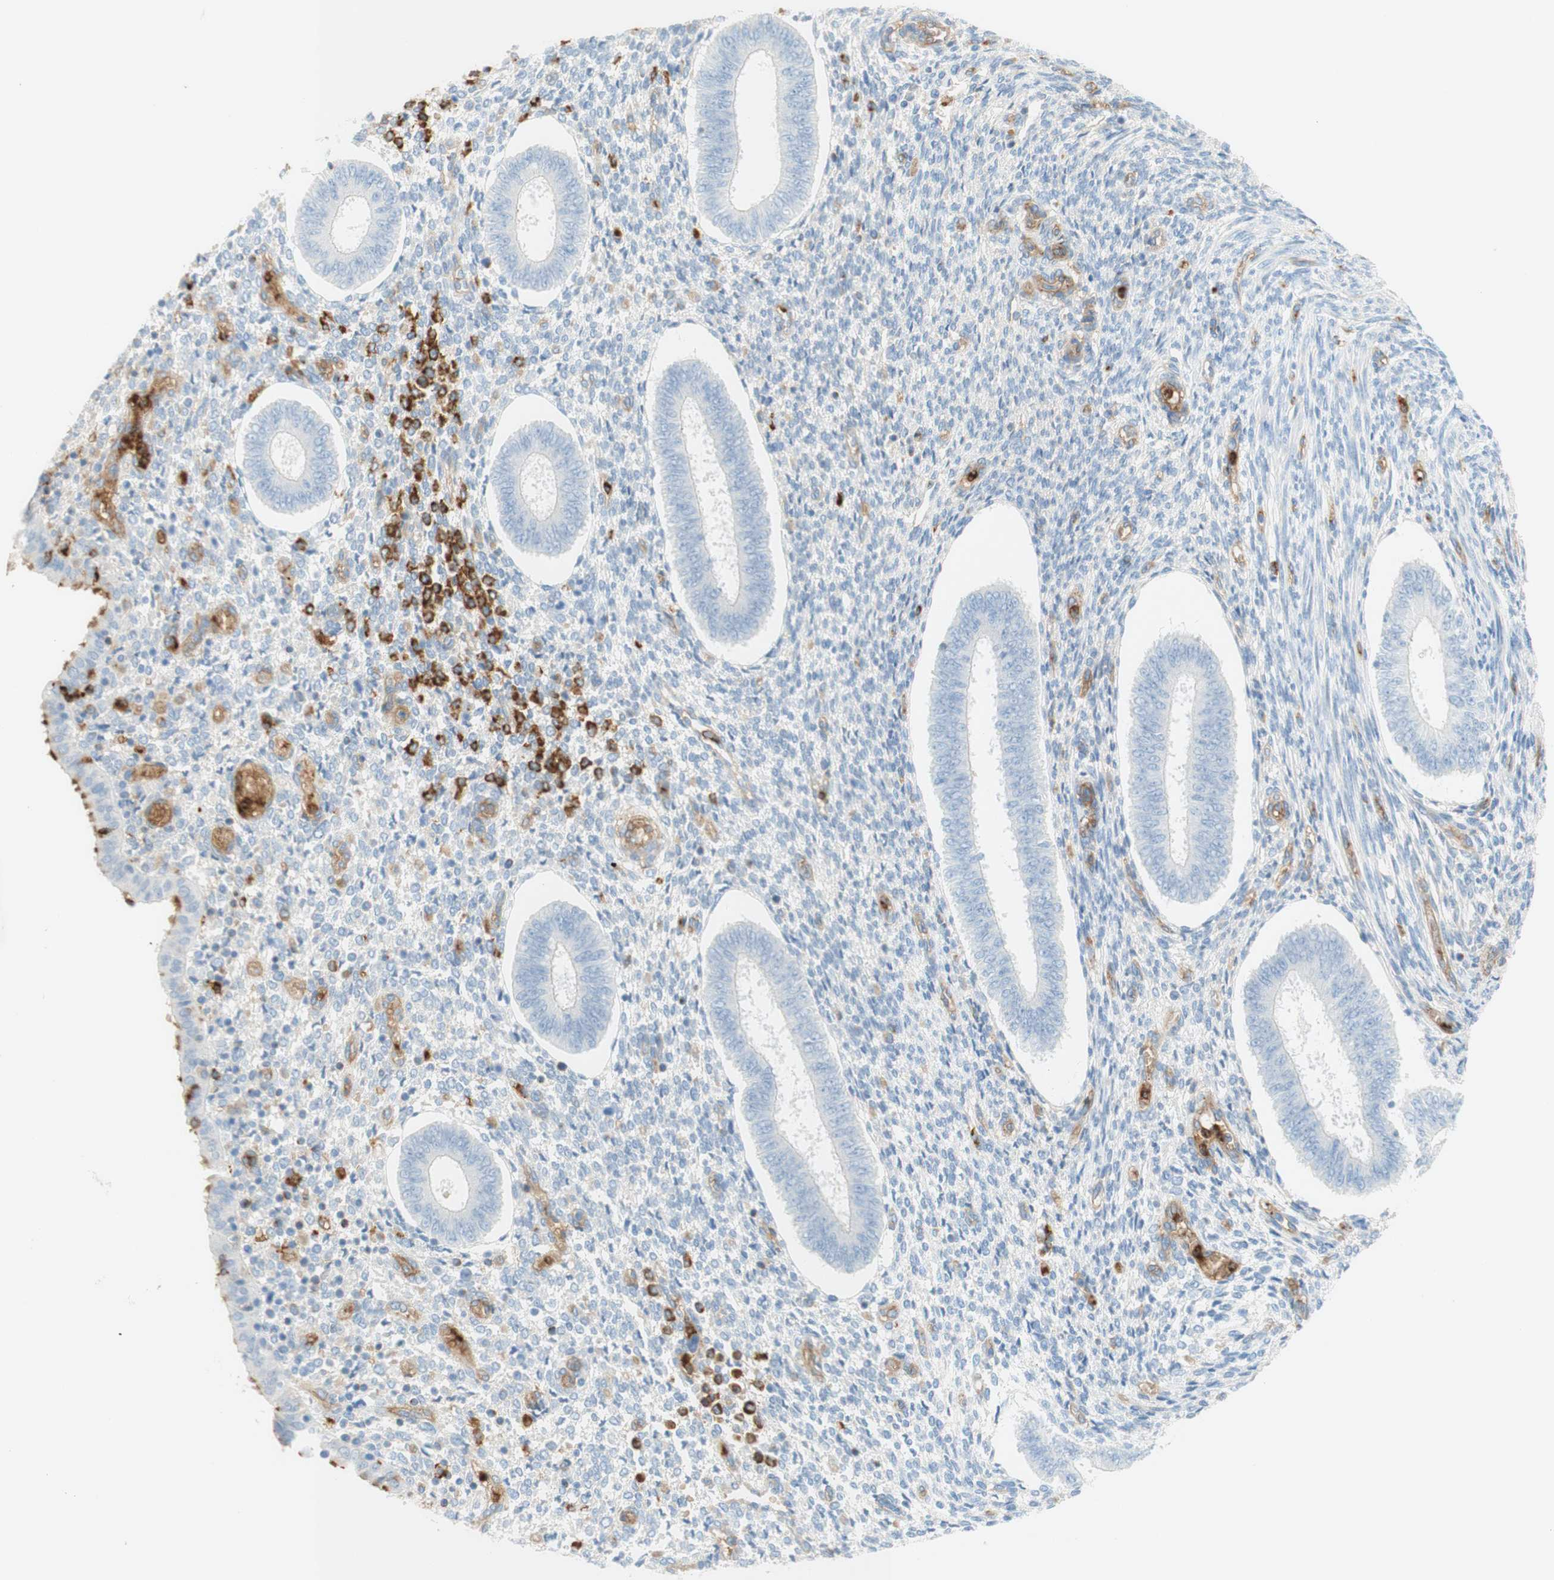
{"staining": {"intensity": "weak", "quantity": "<25%", "location": "cytoplasmic/membranous"}, "tissue": "endometrium", "cell_type": "Cells in endometrial stroma", "image_type": "normal", "snomed": [{"axis": "morphology", "description": "Normal tissue, NOS"}, {"axis": "topography", "description": "Endometrium"}], "caption": "An IHC histopathology image of benign endometrium is shown. There is no staining in cells in endometrial stroma of endometrium.", "gene": "STOM", "patient": {"sex": "female", "age": 35}}